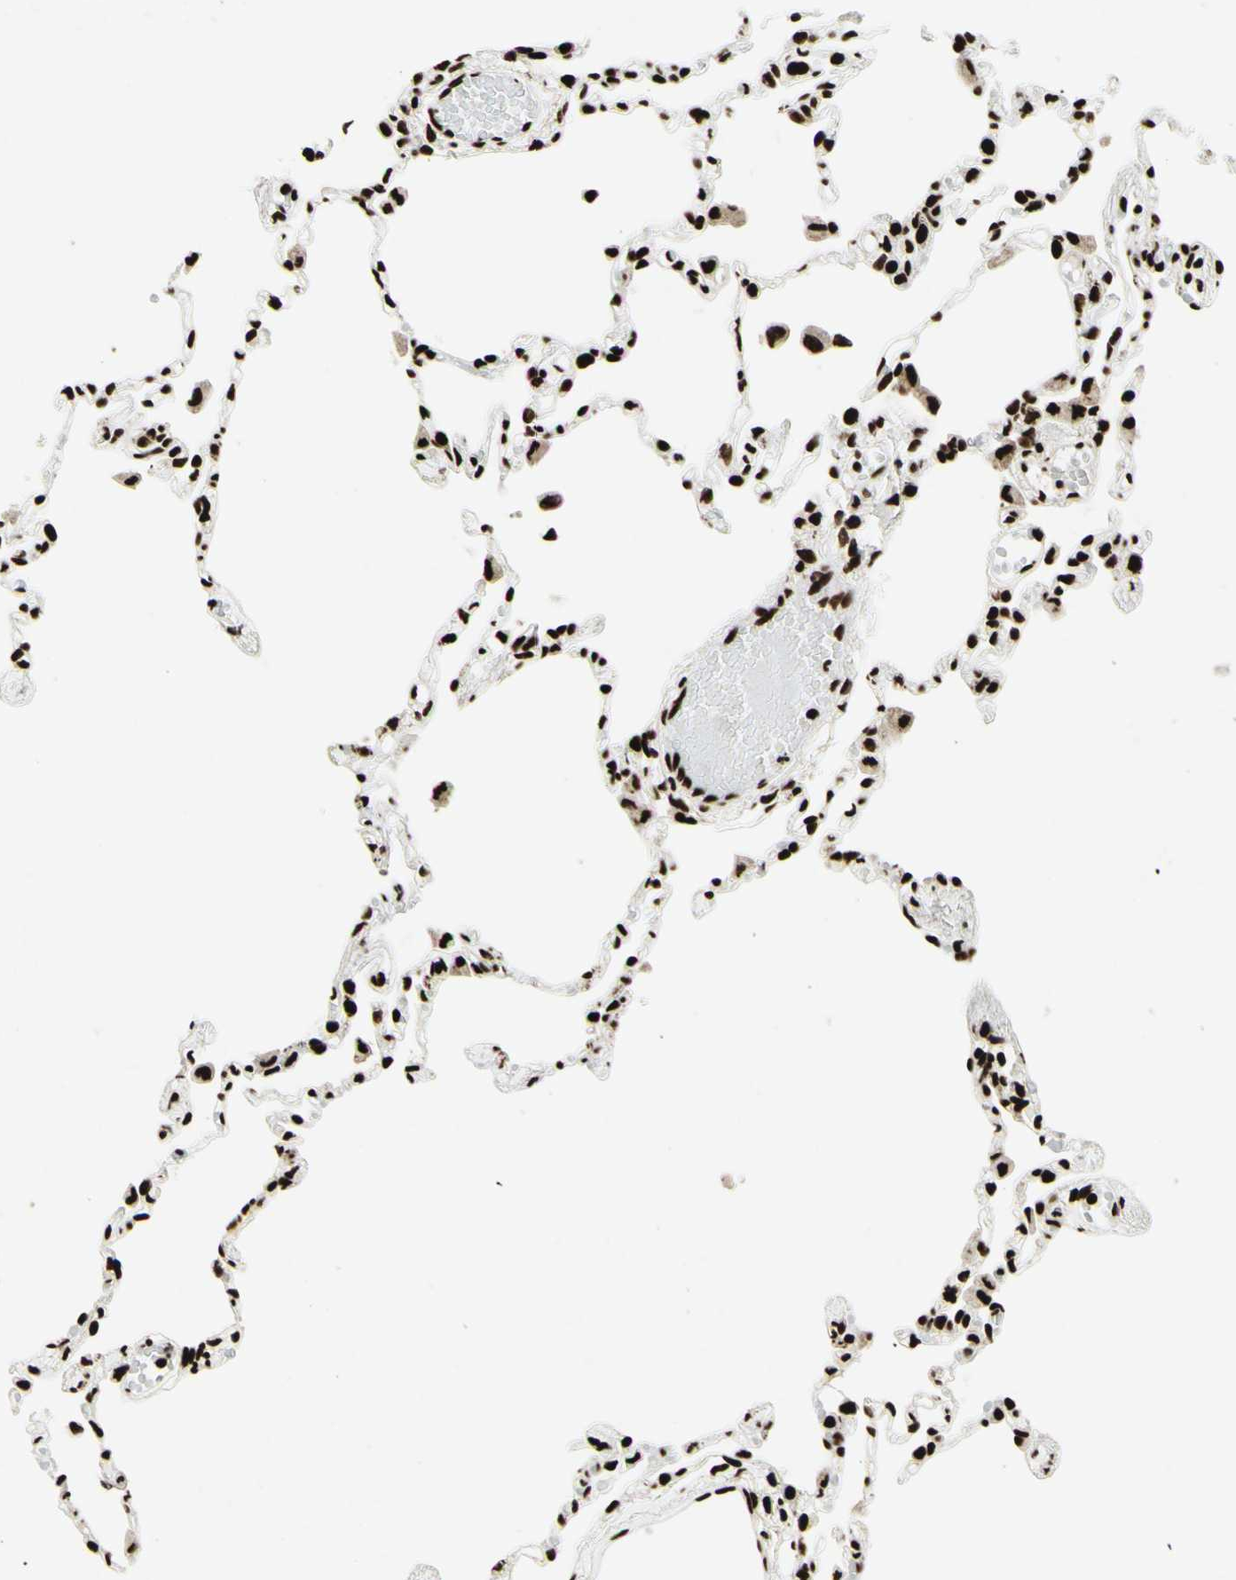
{"staining": {"intensity": "strong", "quantity": ">75%", "location": "nuclear"}, "tissue": "lung", "cell_type": "Alveolar cells", "image_type": "normal", "snomed": [{"axis": "morphology", "description": "Normal tissue, NOS"}, {"axis": "topography", "description": "Lung"}], "caption": "An immunohistochemistry photomicrograph of unremarkable tissue is shown. Protein staining in brown highlights strong nuclear positivity in lung within alveolar cells.", "gene": "U2AF2", "patient": {"sex": "female", "age": 49}}